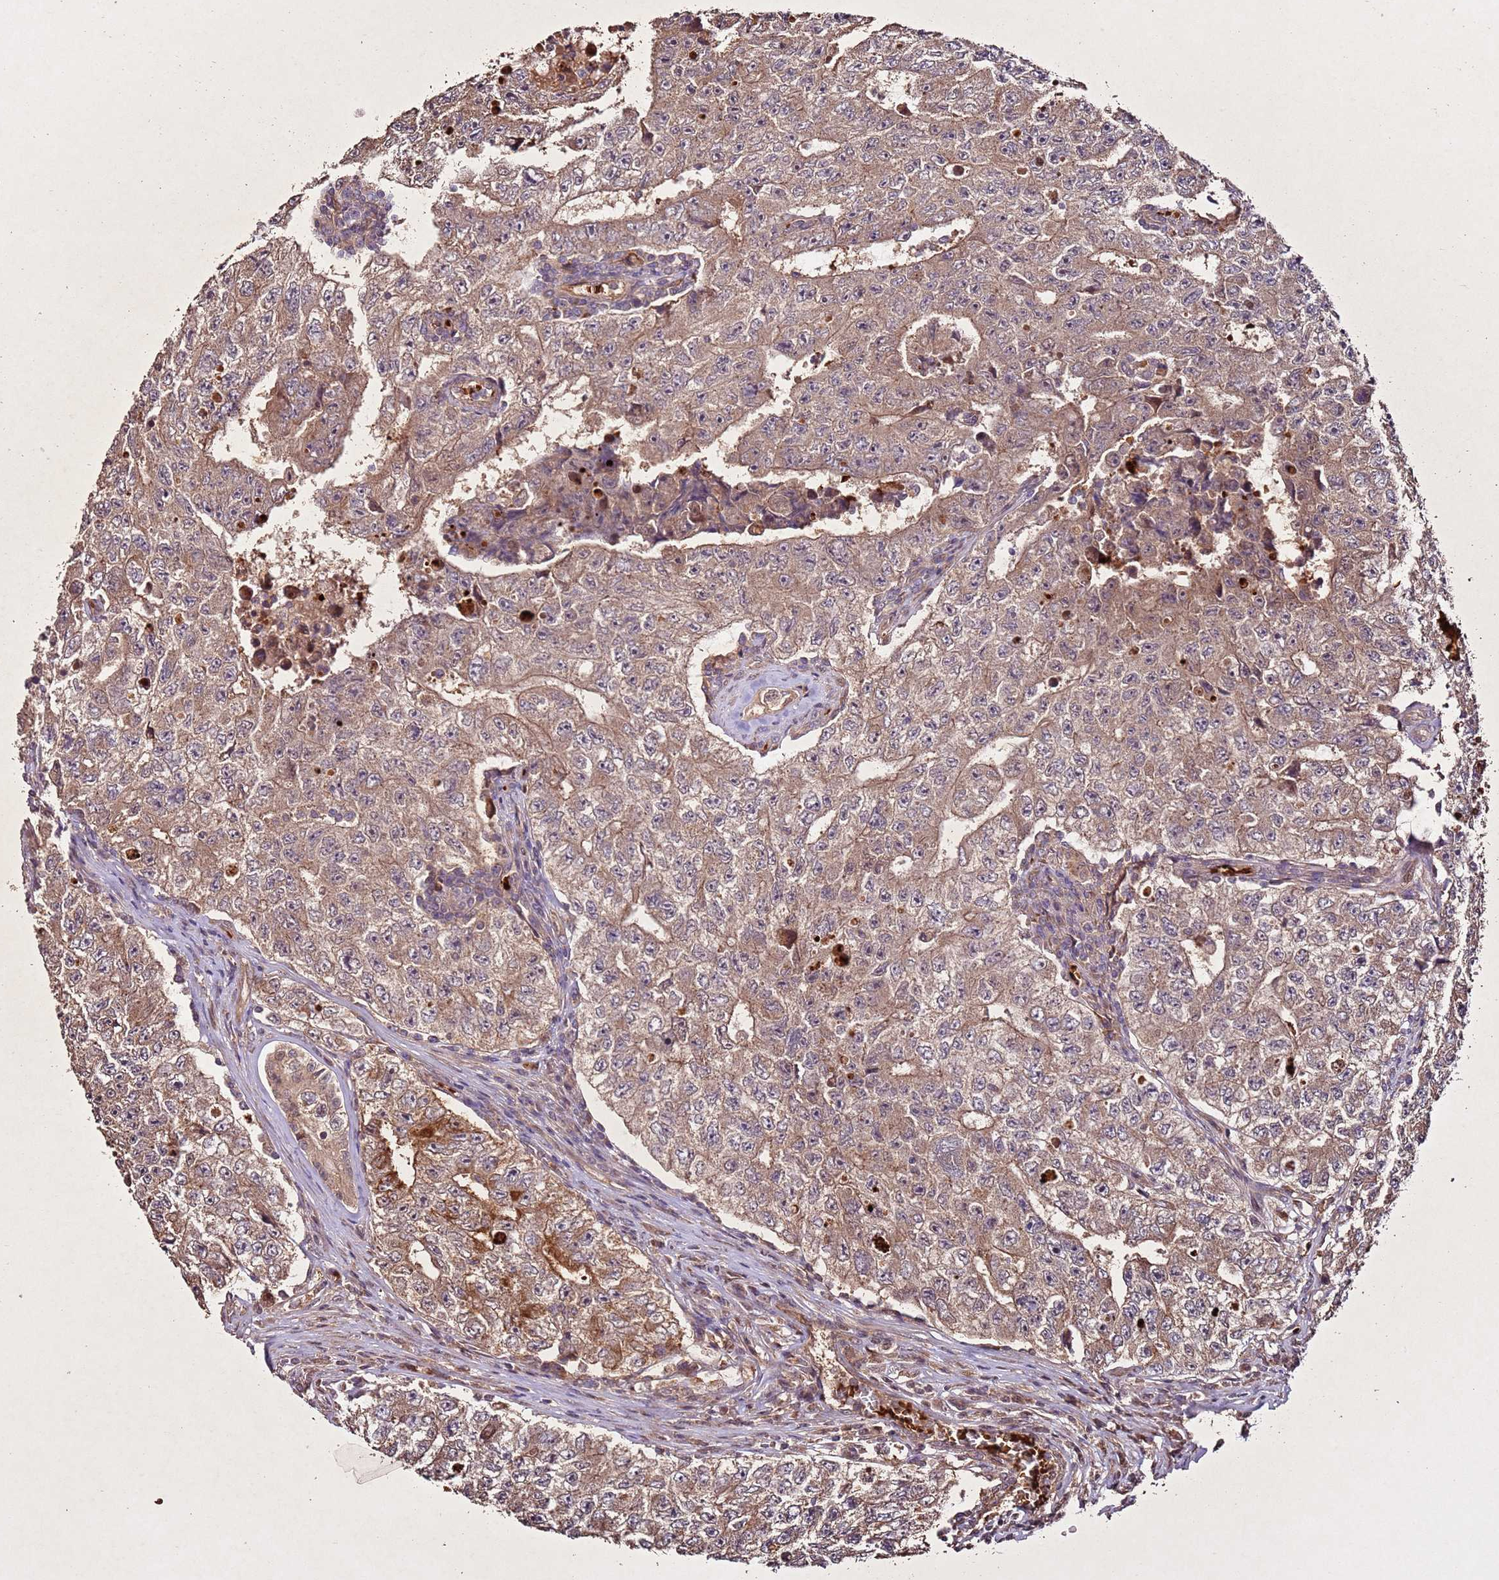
{"staining": {"intensity": "moderate", "quantity": ">75%", "location": "cytoplasmic/membranous"}, "tissue": "testis cancer", "cell_type": "Tumor cells", "image_type": "cancer", "snomed": [{"axis": "morphology", "description": "Carcinoma, Embryonal, NOS"}, {"axis": "topography", "description": "Testis"}], "caption": "Protein staining demonstrates moderate cytoplasmic/membranous positivity in about >75% of tumor cells in testis cancer. (DAB (3,3'-diaminobenzidine) IHC, brown staining for protein, blue staining for nuclei).", "gene": "PTMA", "patient": {"sex": "male", "age": 17}}